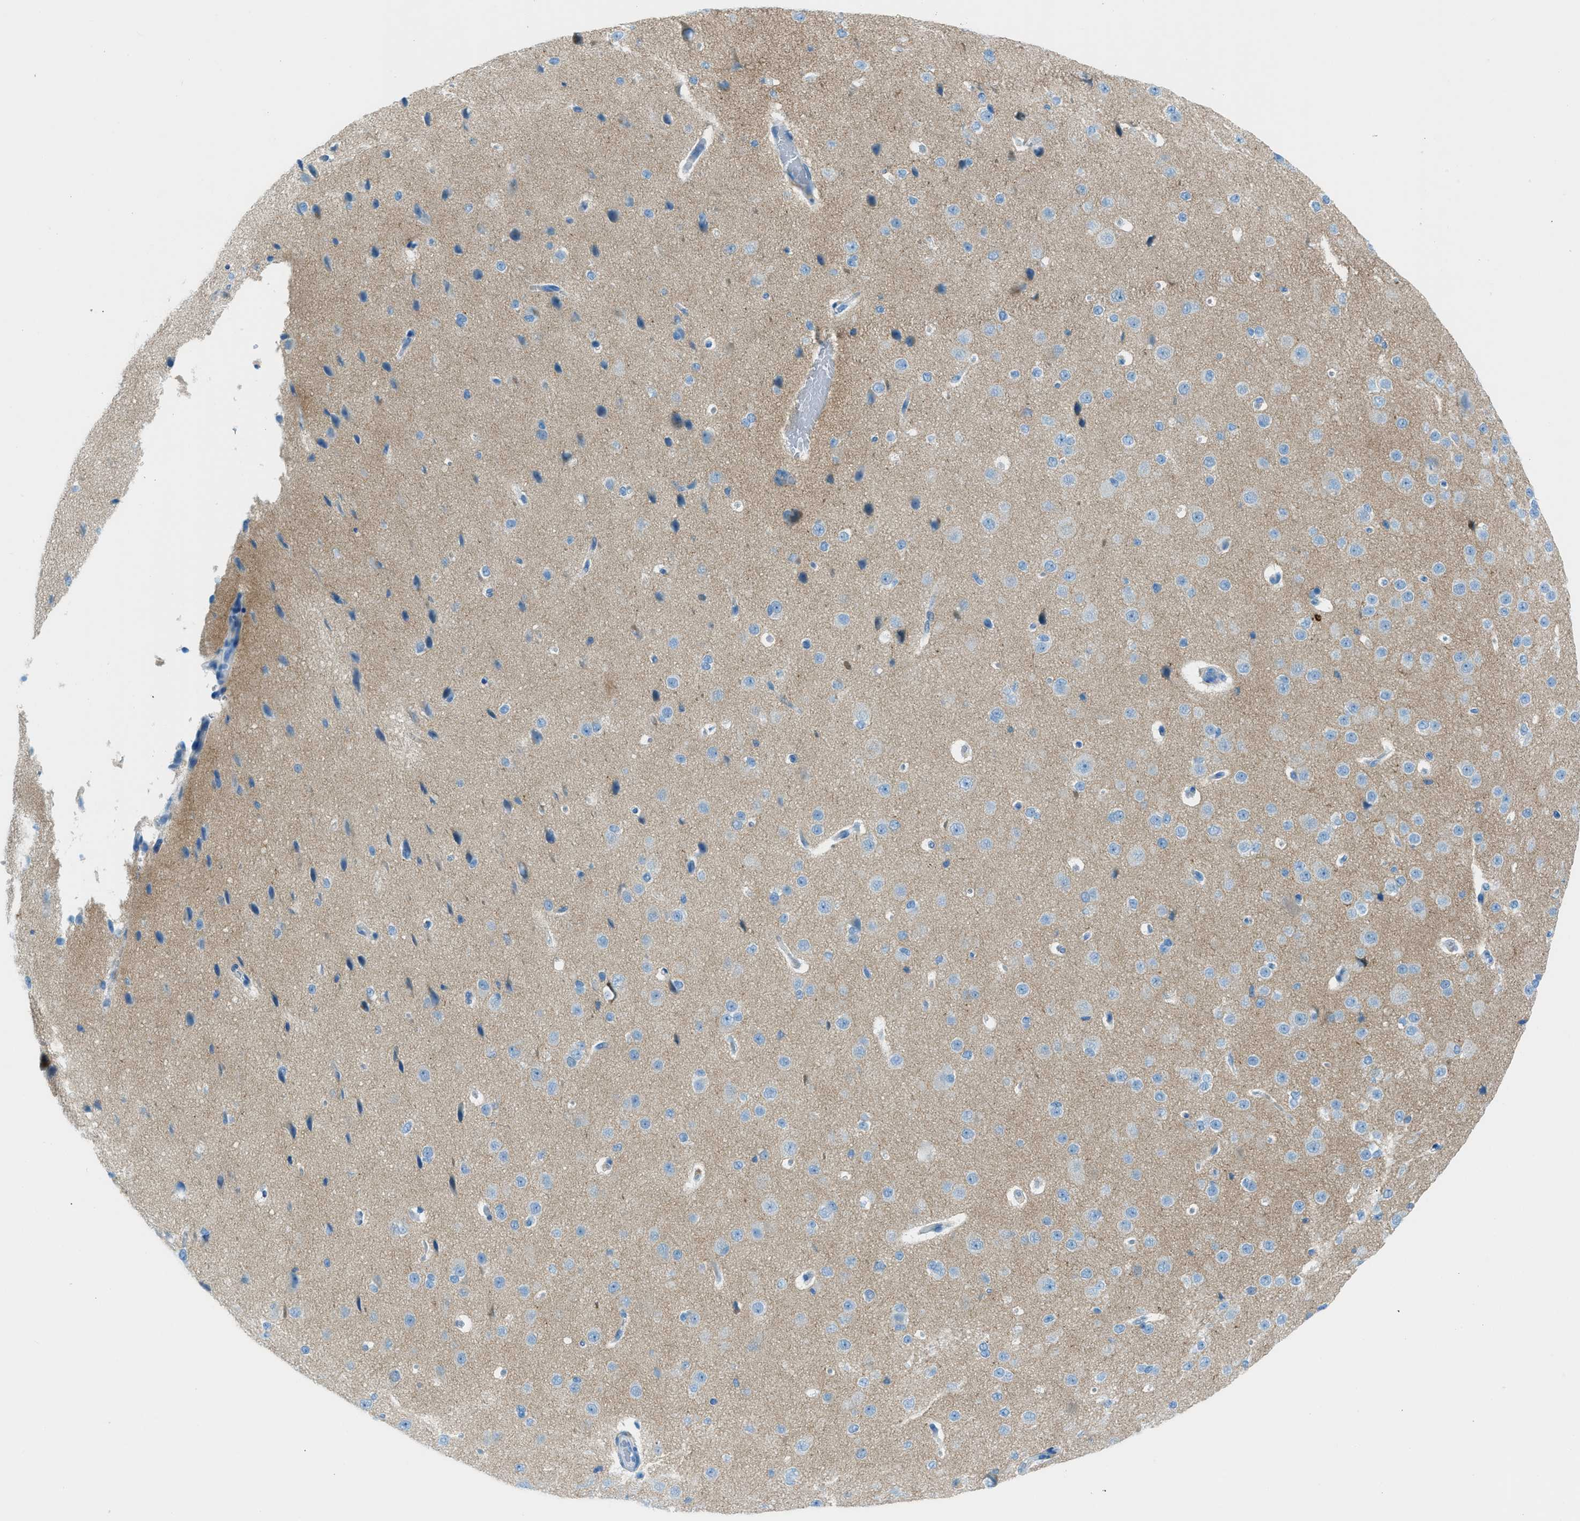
{"staining": {"intensity": "negative", "quantity": "none", "location": "none"}, "tissue": "cerebral cortex", "cell_type": "Endothelial cells", "image_type": "normal", "snomed": [{"axis": "morphology", "description": "Normal tissue, NOS"}, {"axis": "morphology", "description": "Developmental malformation"}, {"axis": "topography", "description": "Cerebral cortex"}], "caption": "DAB (3,3'-diaminobenzidine) immunohistochemical staining of normal cerebral cortex demonstrates no significant expression in endothelial cells.", "gene": "C21orf62", "patient": {"sex": "female", "age": 30}}